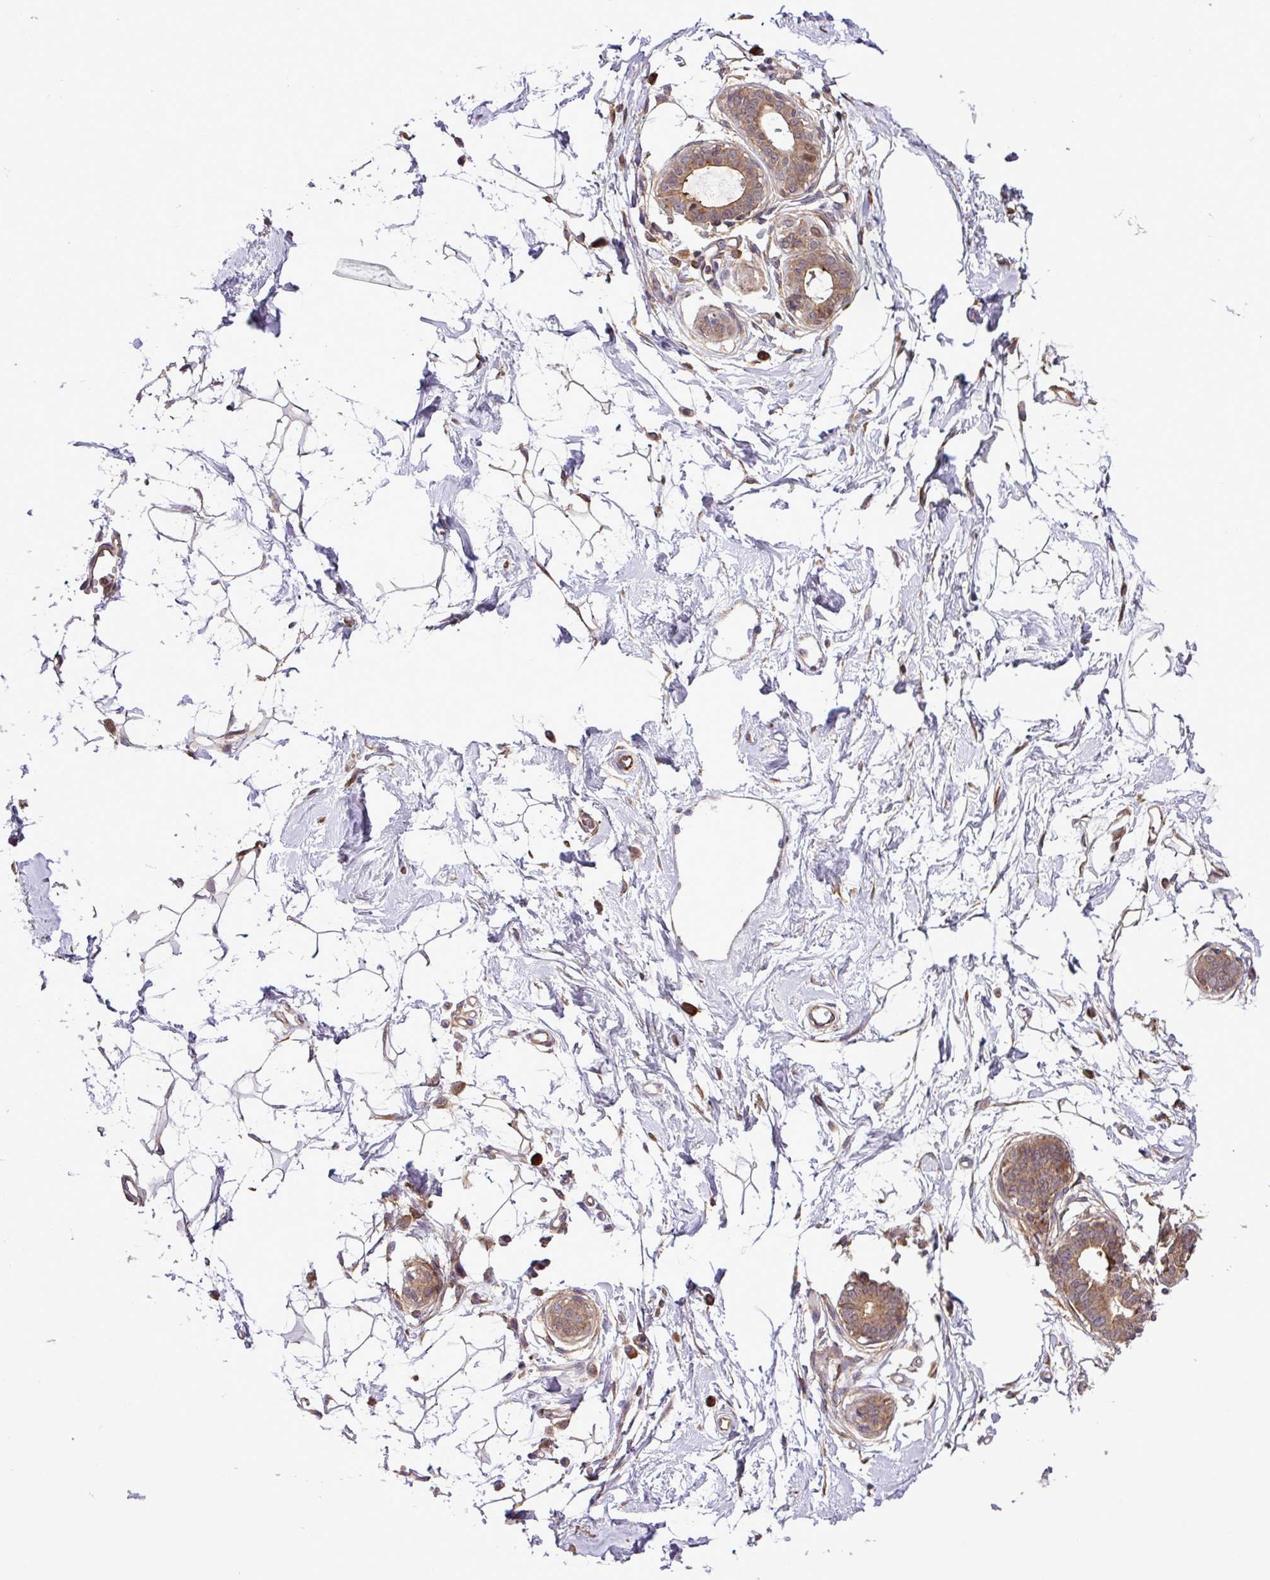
{"staining": {"intensity": "weak", "quantity": "25%-75%", "location": "cytoplasmic/membranous"}, "tissue": "breast", "cell_type": "Adipocytes", "image_type": "normal", "snomed": [{"axis": "morphology", "description": "Normal tissue, NOS"}, {"axis": "topography", "description": "Breast"}], "caption": "IHC histopathology image of benign breast stained for a protein (brown), which exhibits low levels of weak cytoplasmic/membranous expression in about 25%-75% of adipocytes.", "gene": "DLGAP4", "patient": {"sex": "female", "age": 45}}